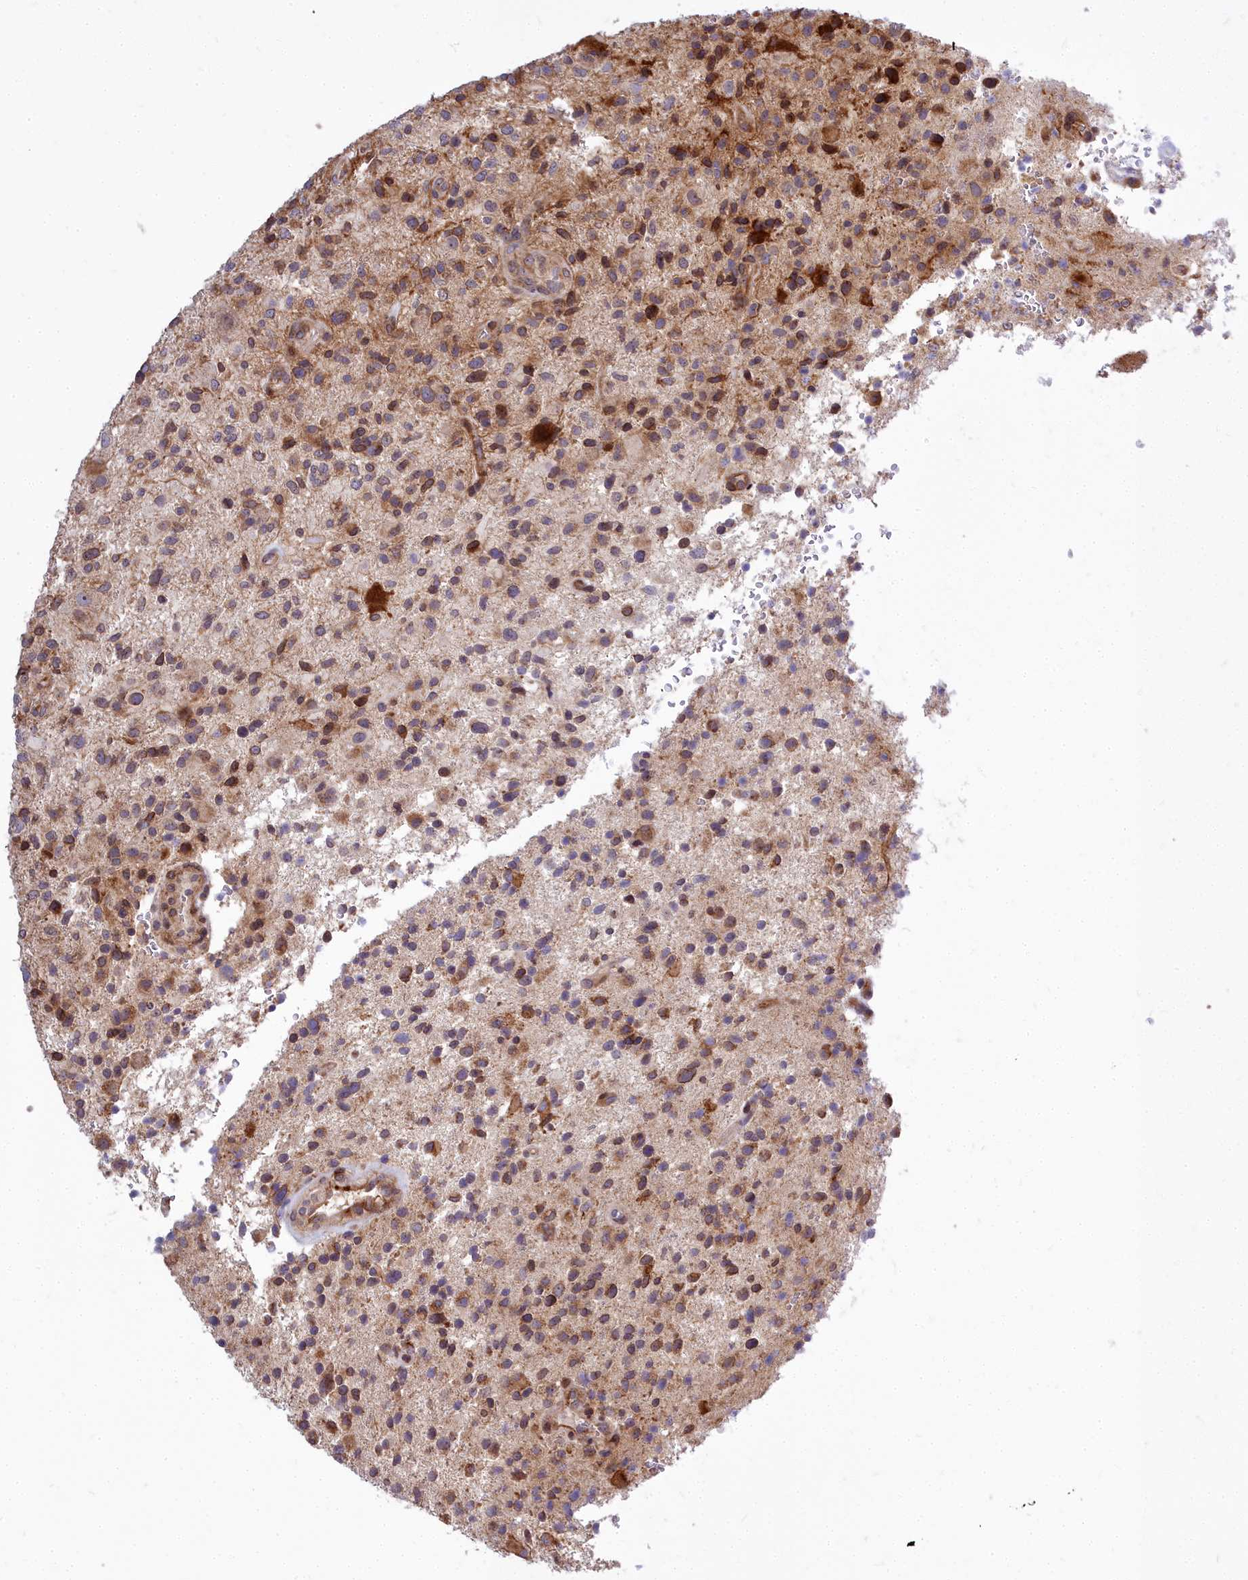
{"staining": {"intensity": "moderate", "quantity": "25%-75%", "location": "cytoplasmic/membranous,nuclear"}, "tissue": "glioma", "cell_type": "Tumor cells", "image_type": "cancer", "snomed": [{"axis": "morphology", "description": "Glioma, malignant, High grade"}, {"axis": "topography", "description": "Brain"}], "caption": "The histopathology image displays immunohistochemical staining of malignant glioma (high-grade). There is moderate cytoplasmic/membranous and nuclear staining is seen in approximately 25%-75% of tumor cells.", "gene": "ABCB8", "patient": {"sex": "male", "age": 47}}